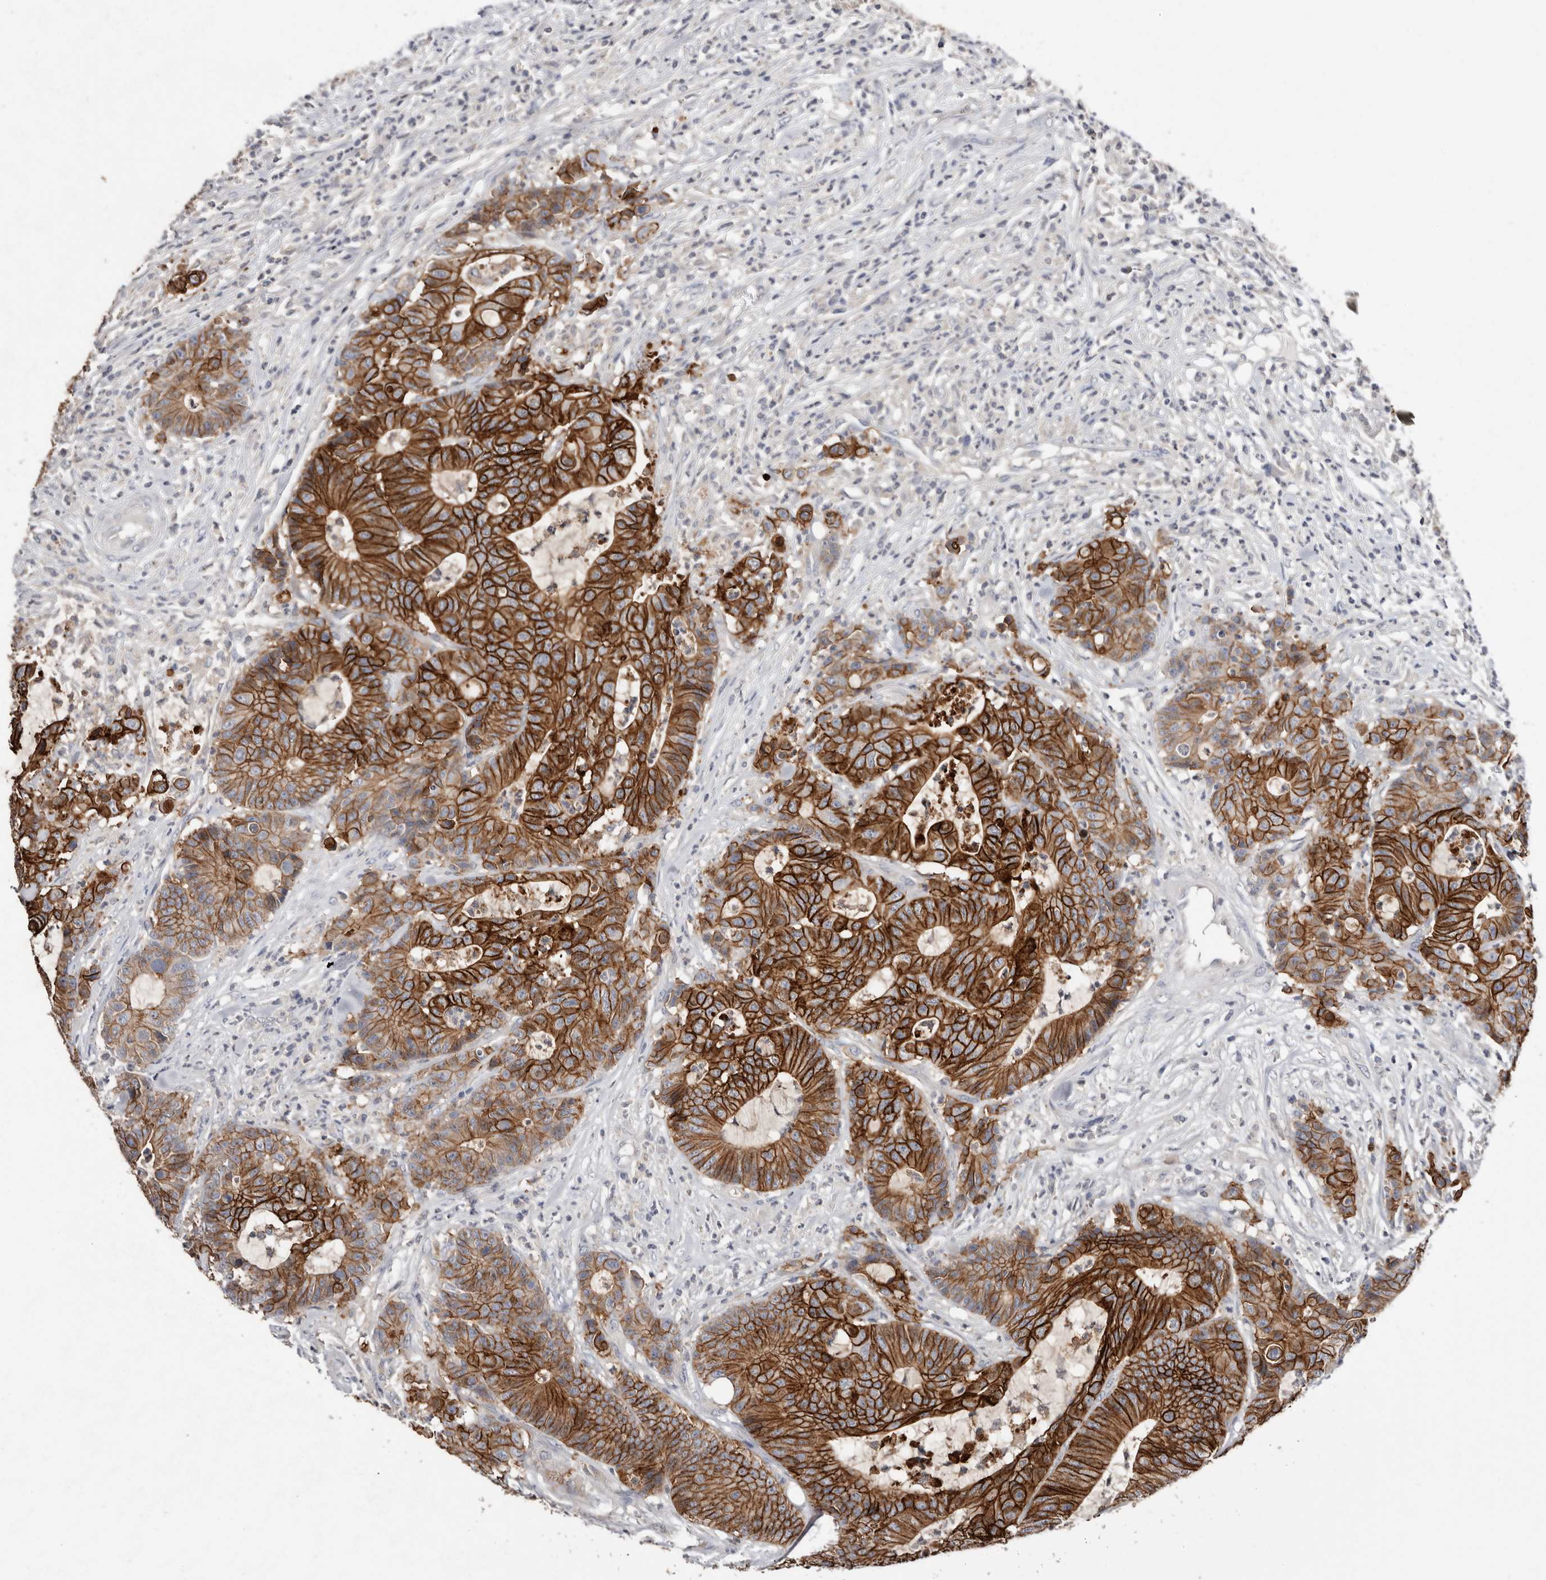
{"staining": {"intensity": "strong", "quantity": ">75%", "location": "cytoplasmic/membranous"}, "tissue": "colorectal cancer", "cell_type": "Tumor cells", "image_type": "cancer", "snomed": [{"axis": "morphology", "description": "Adenocarcinoma, NOS"}, {"axis": "topography", "description": "Colon"}], "caption": "IHC image of colorectal adenocarcinoma stained for a protein (brown), which demonstrates high levels of strong cytoplasmic/membranous positivity in approximately >75% of tumor cells.", "gene": "S100A14", "patient": {"sex": "female", "age": 84}}